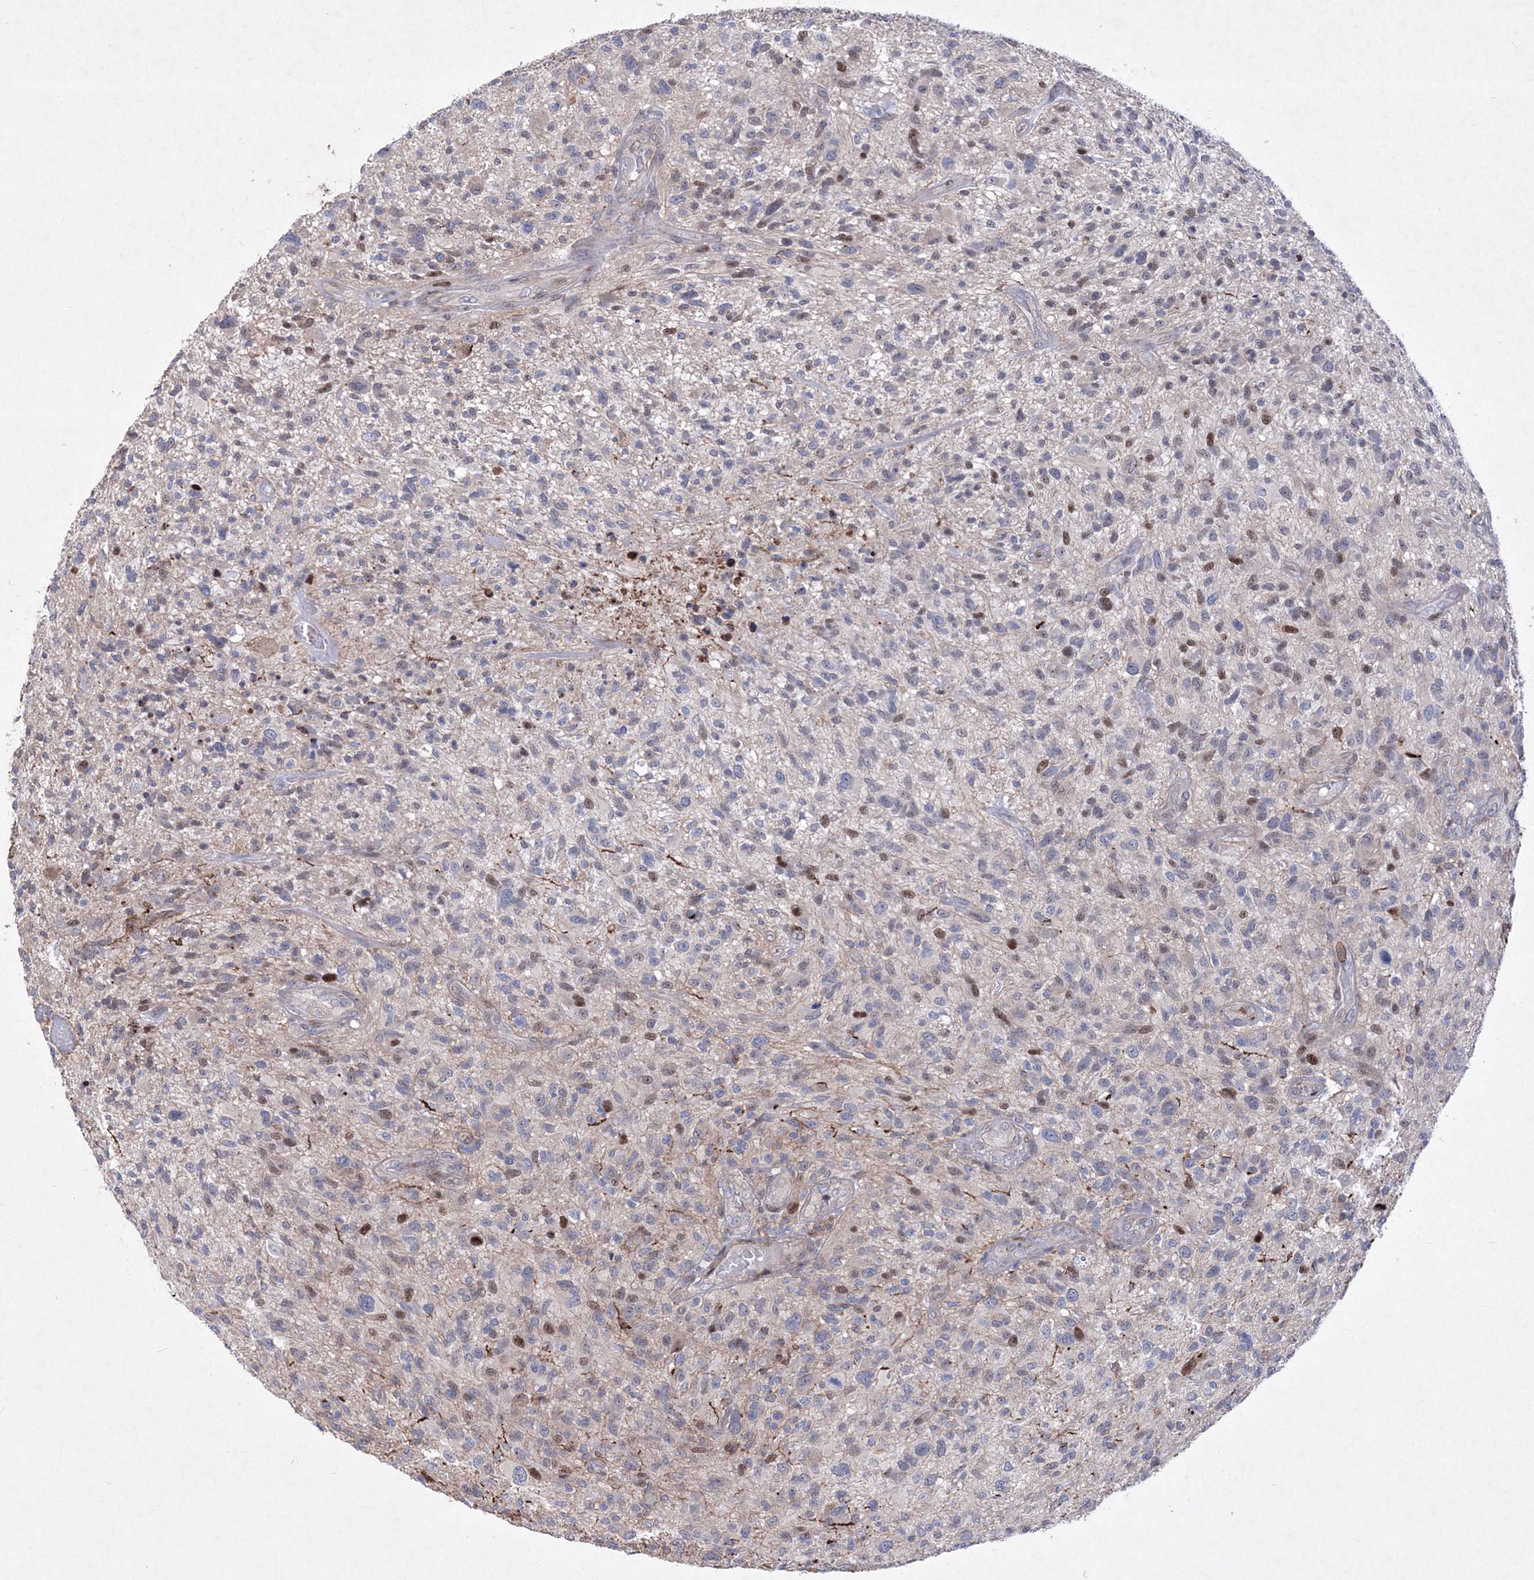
{"staining": {"intensity": "negative", "quantity": "none", "location": "none"}, "tissue": "glioma", "cell_type": "Tumor cells", "image_type": "cancer", "snomed": [{"axis": "morphology", "description": "Glioma, malignant, High grade"}, {"axis": "topography", "description": "Brain"}], "caption": "Tumor cells are negative for protein expression in human glioma. Brightfield microscopy of immunohistochemistry (IHC) stained with DAB (3,3'-diaminobenzidine) (brown) and hematoxylin (blue), captured at high magnification.", "gene": "RNPEPL1", "patient": {"sex": "male", "age": 47}}